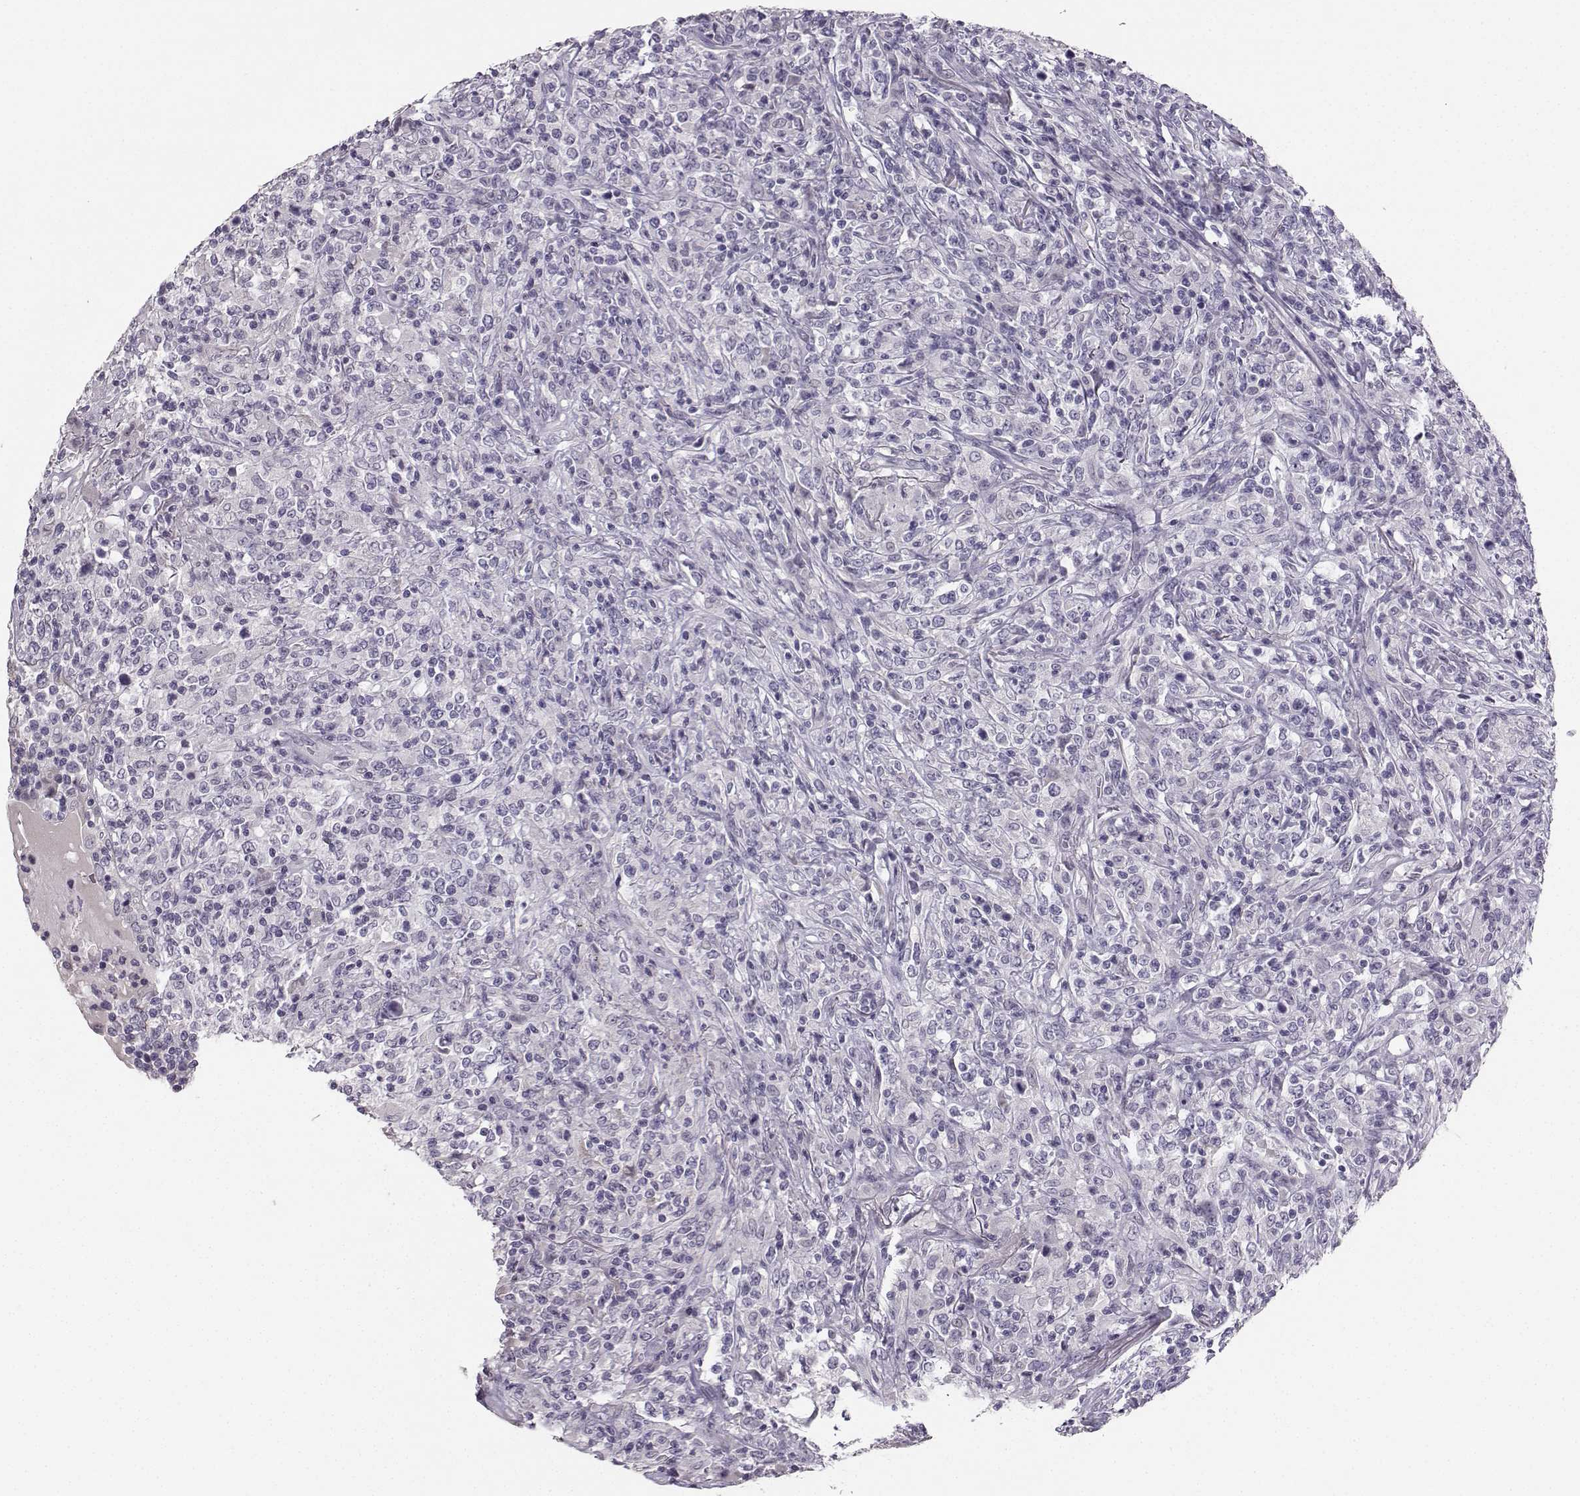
{"staining": {"intensity": "negative", "quantity": "none", "location": "none"}, "tissue": "lymphoma", "cell_type": "Tumor cells", "image_type": "cancer", "snomed": [{"axis": "morphology", "description": "Malignant lymphoma, non-Hodgkin's type, High grade"}, {"axis": "topography", "description": "Lung"}], "caption": "This is an immunohistochemistry image of human high-grade malignant lymphoma, non-Hodgkin's type. There is no staining in tumor cells.", "gene": "PKP2", "patient": {"sex": "male", "age": 79}}